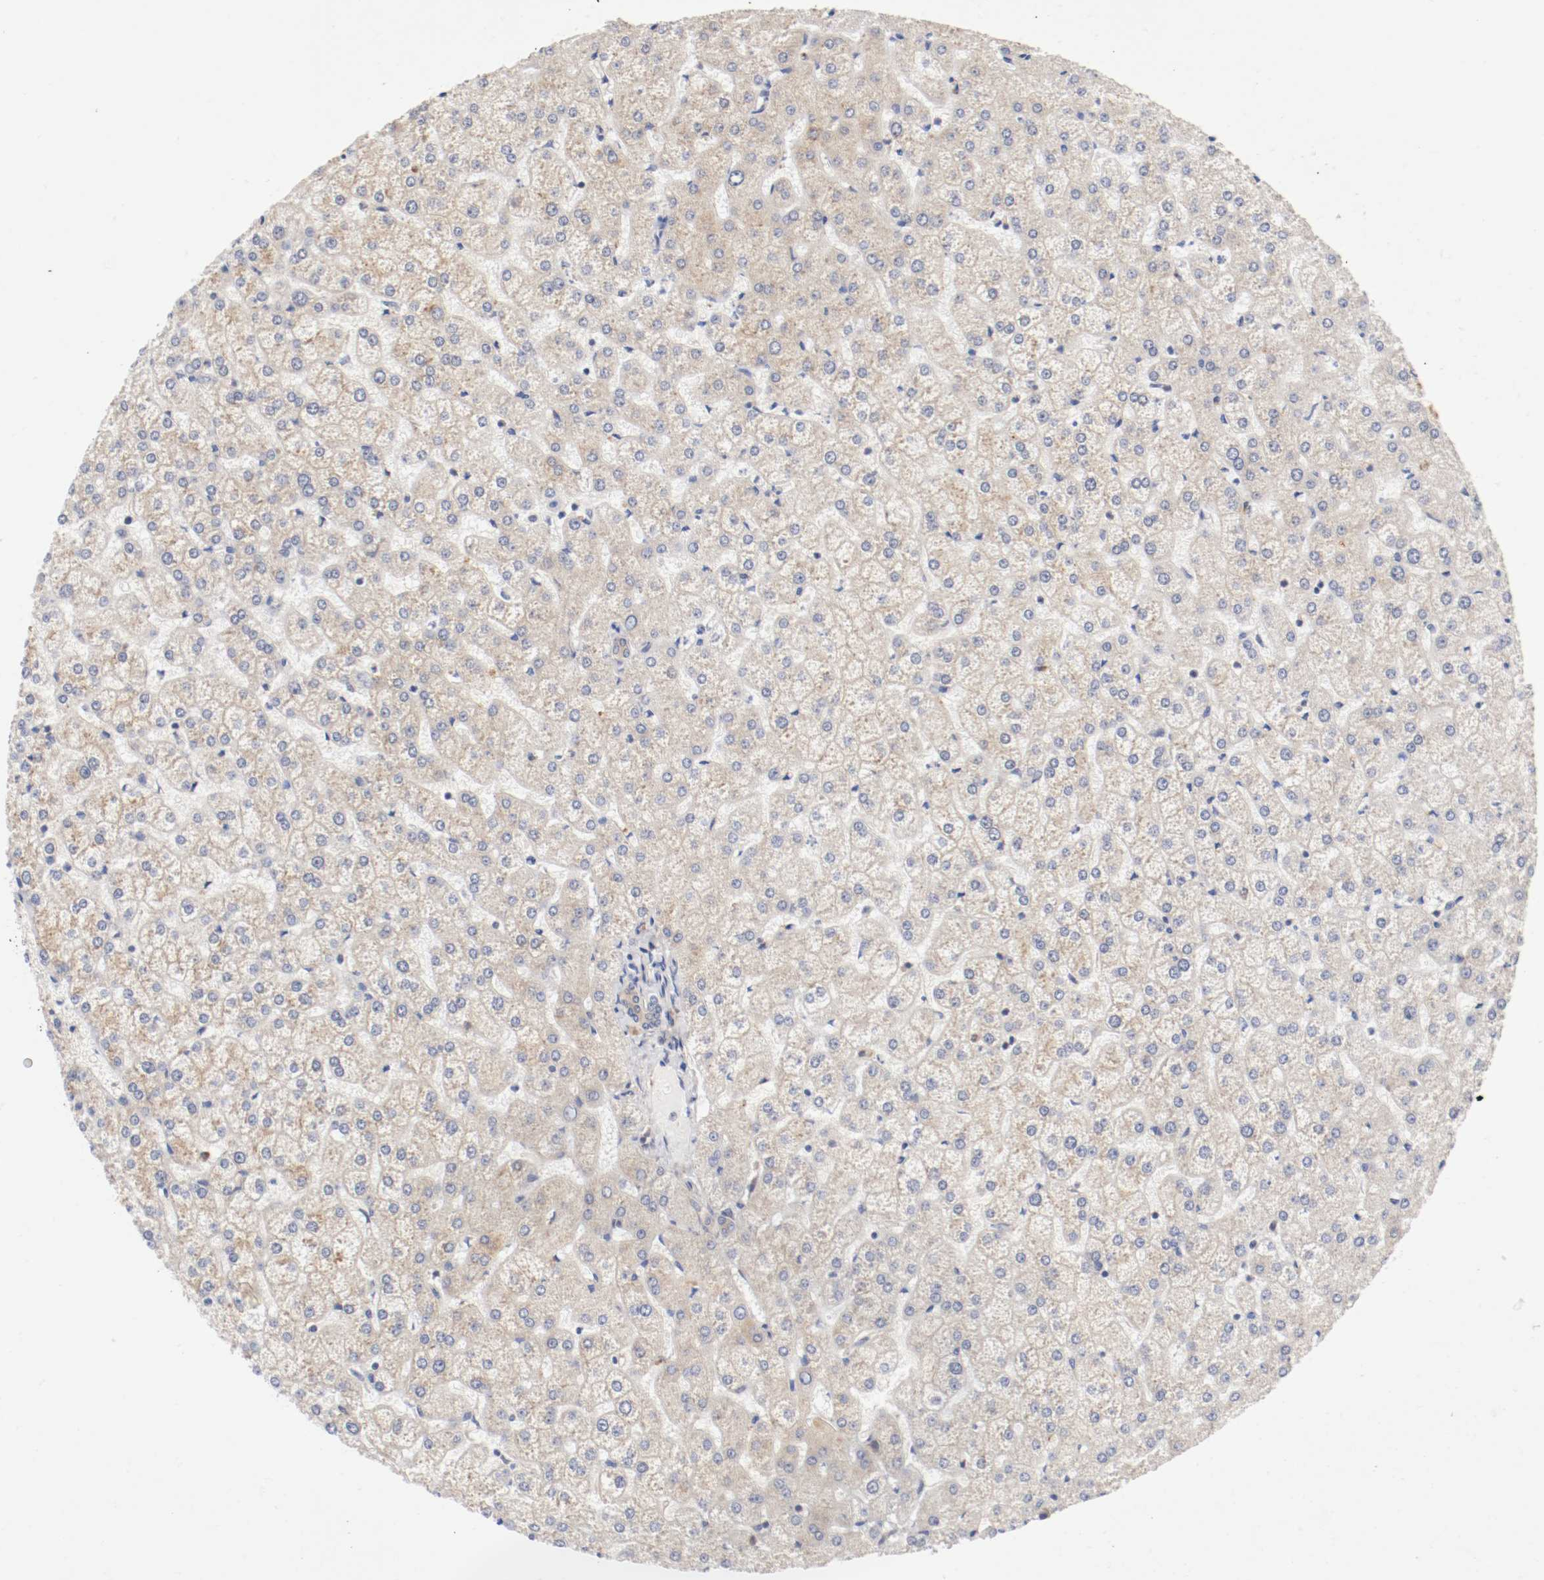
{"staining": {"intensity": "weak", "quantity": ">75%", "location": "cytoplasmic/membranous"}, "tissue": "liver", "cell_type": "Cholangiocytes", "image_type": "normal", "snomed": [{"axis": "morphology", "description": "Normal tissue, NOS"}, {"axis": "topography", "description": "Liver"}], "caption": "Weak cytoplasmic/membranous protein staining is present in about >75% of cholangiocytes in liver.", "gene": "FKBP3", "patient": {"sex": "female", "age": 32}}